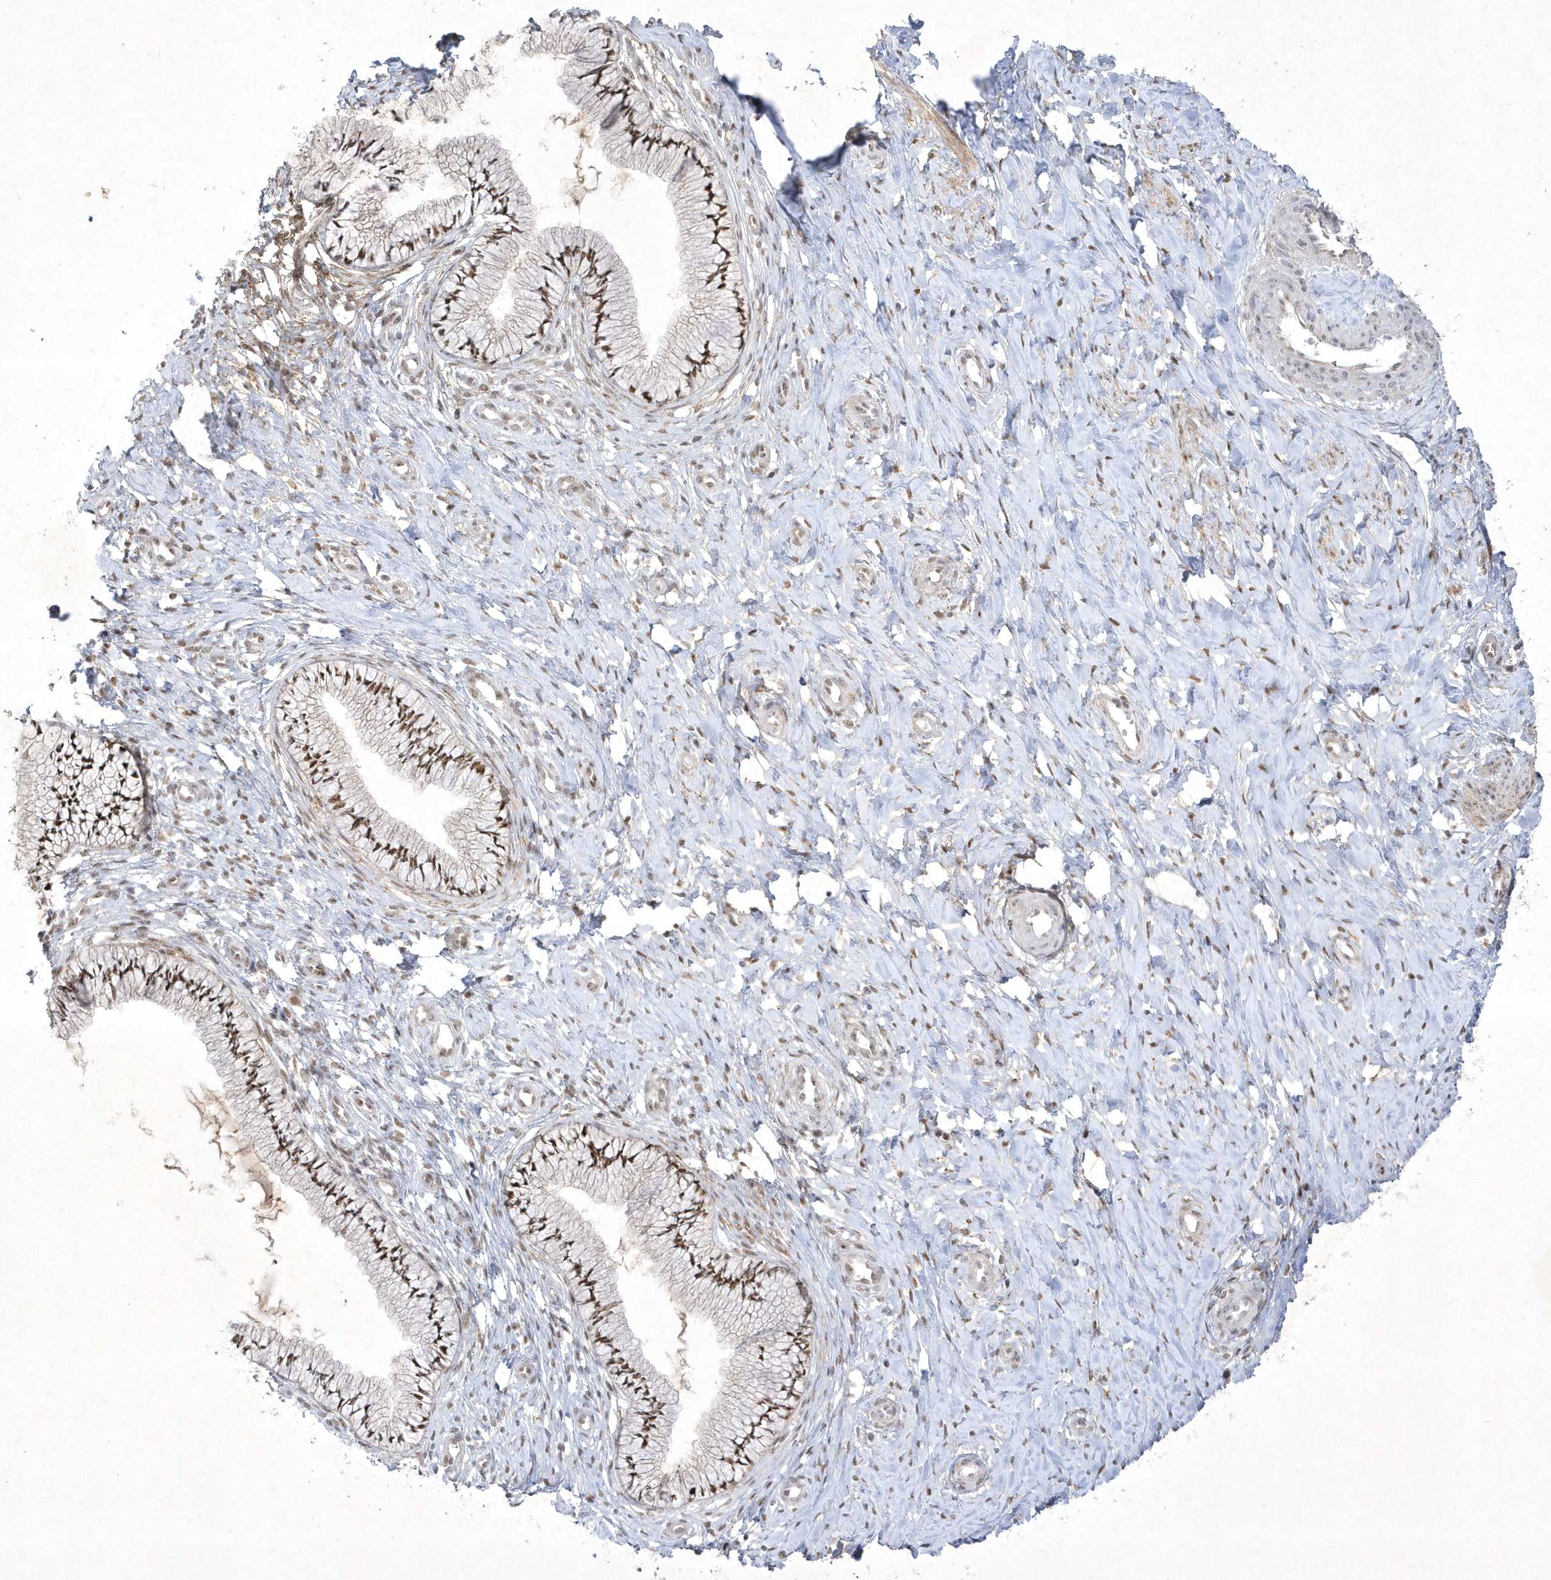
{"staining": {"intensity": "moderate", "quantity": ">75%", "location": "cytoplasmic/membranous"}, "tissue": "cervix", "cell_type": "Glandular cells", "image_type": "normal", "snomed": [{"axis": "morphology", "description": "Normal tissue, NOS"}, {"axis": "topography", "description": "Cervix"}], "caption": "This image reveals normal cervix stained with immunohistochemistry to label a protein in brown. The cytoplasmic/membranous of glandular cells show moderate positivity for the protein. Nuclei are counter-stained blue.", "gene": "NPM3", "patient": {"sex": "female", "age": 36}}